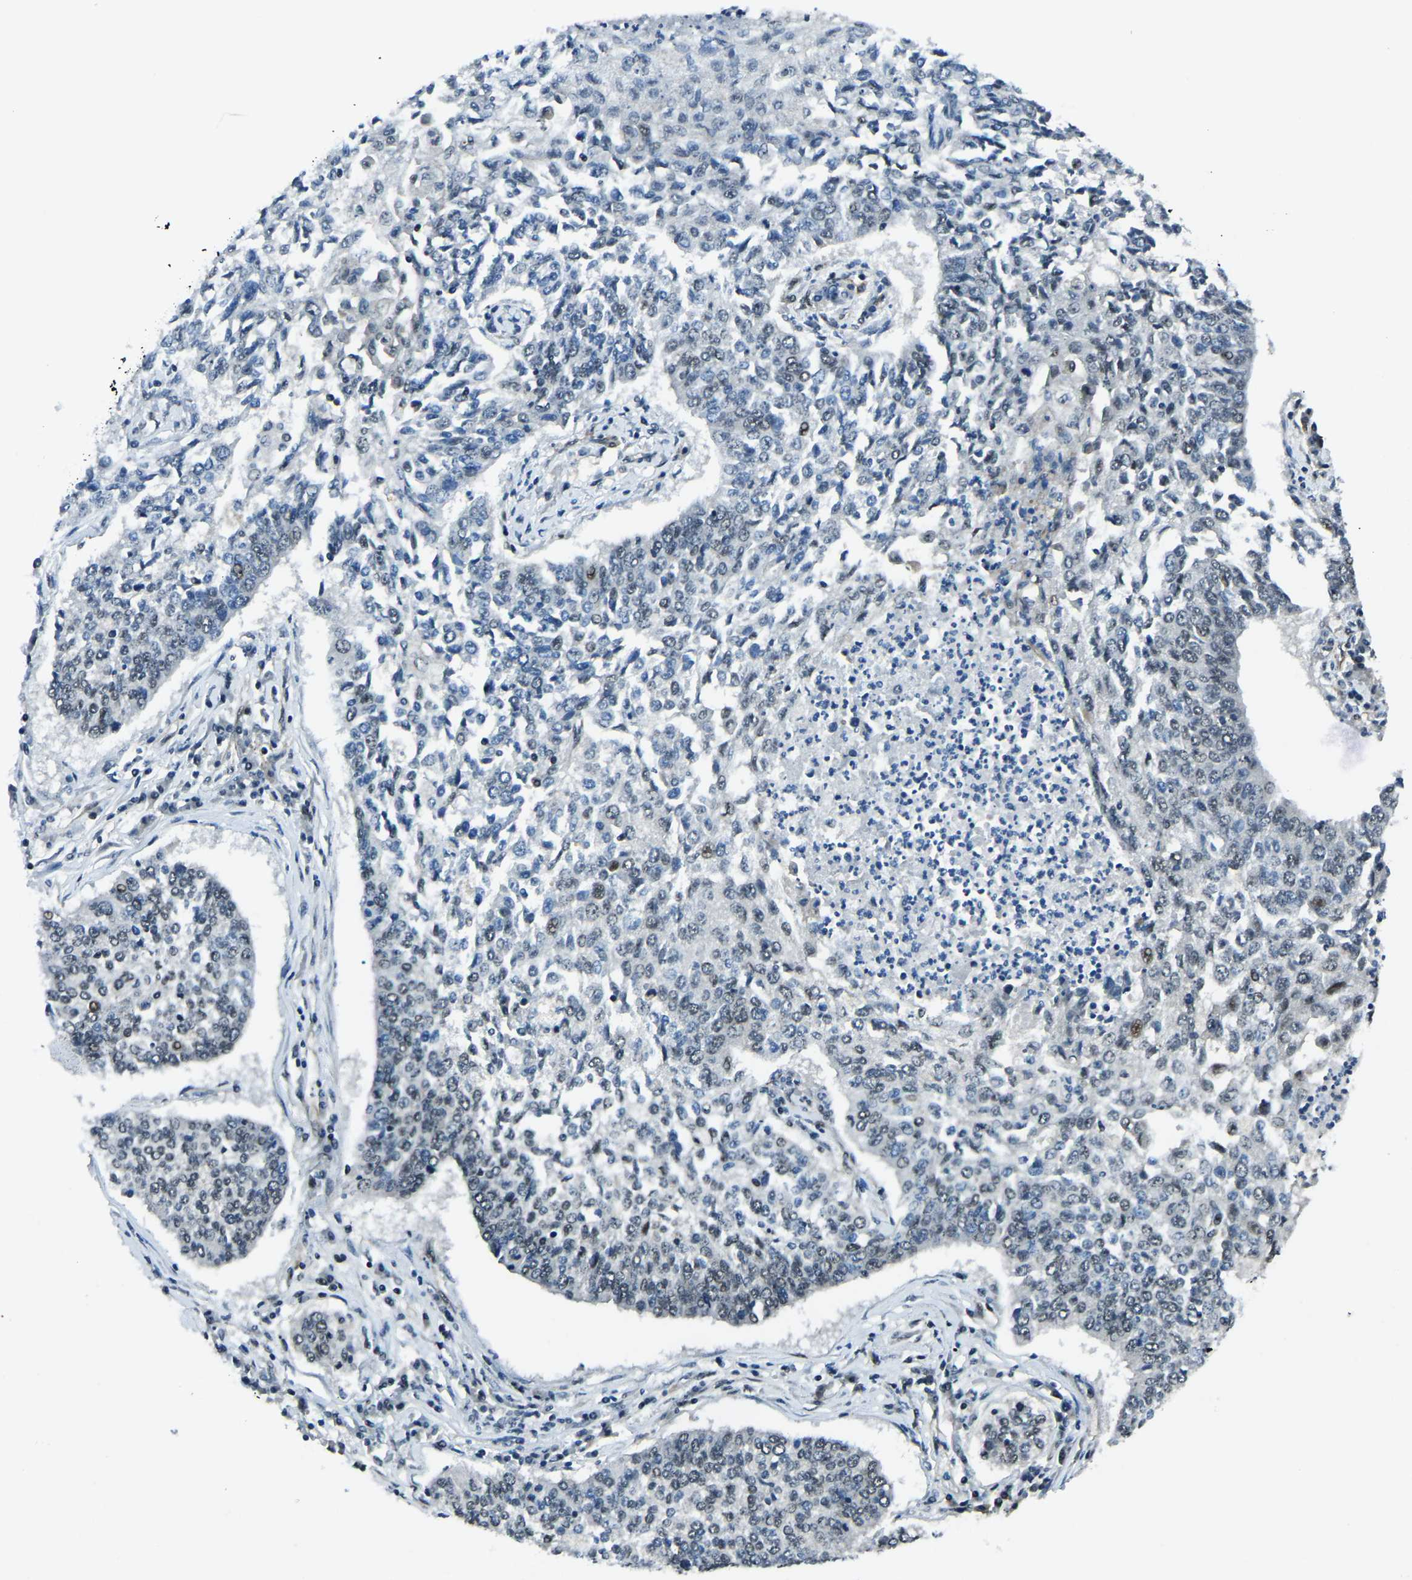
{"staining": {"intensity": "negative", "quantity": "none", "location": "none"}, "tissue": "lung cancer", "cell_type": "Tumor cells", "image_type": "cancer", "snomed": [{"axis": "morphology", "description": "Normal tissue, NOS"}, {"axis": "morphology", "description": "Squamous cell carcinoma, NOS"}, {"axis": "topography", "description": "Cartilage tissue"}, {"axis": "topography", "description": "Bronchus"}, {"axis": "topography", "description": "Lung"}], "caption": "The IHC micrograph has no significant staining in tumor cells of lung cancer tissue.", "gene": "PRCC", "patient": {"sex": "female", "age": 49}}